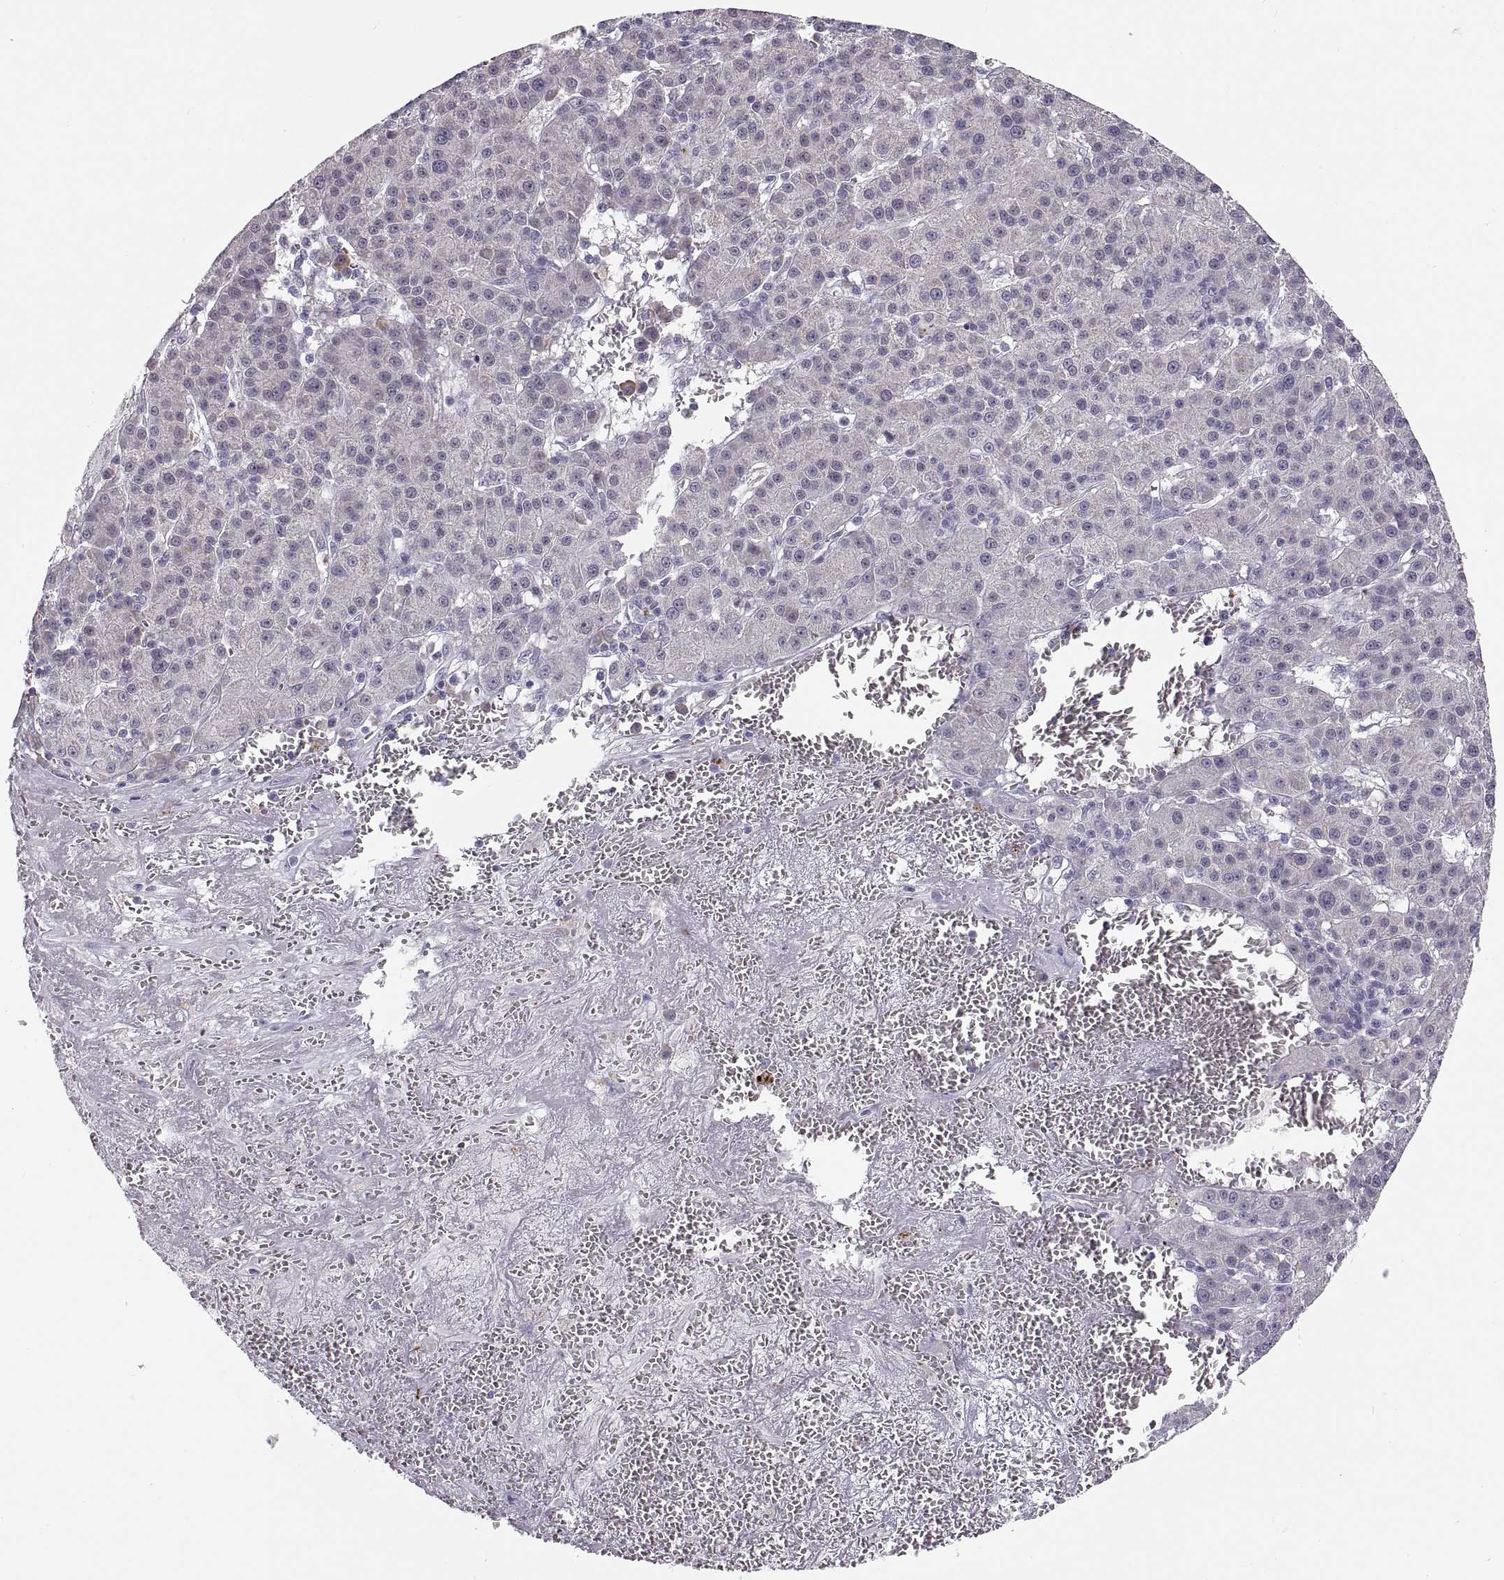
{"staining": {"intensity": "negative", "quantity": "none", "location": "none"}, "tissue": "liver cancer", "cell_type": "Tumor cells", "image_type": "cancer", "snomed": [{"axis": "morphology", "description": "Carcinoma, Hepatocellular, NOS"}, {"axis": "topography", "description": "Liver"}], "caption": "Immunohistochemical staining of hepatocellular carcinoma (liver) demonstrates no significant staining in tumor cells.", "gene": "MAGEB18", "patient": {"sex": "female", "age": 60}}